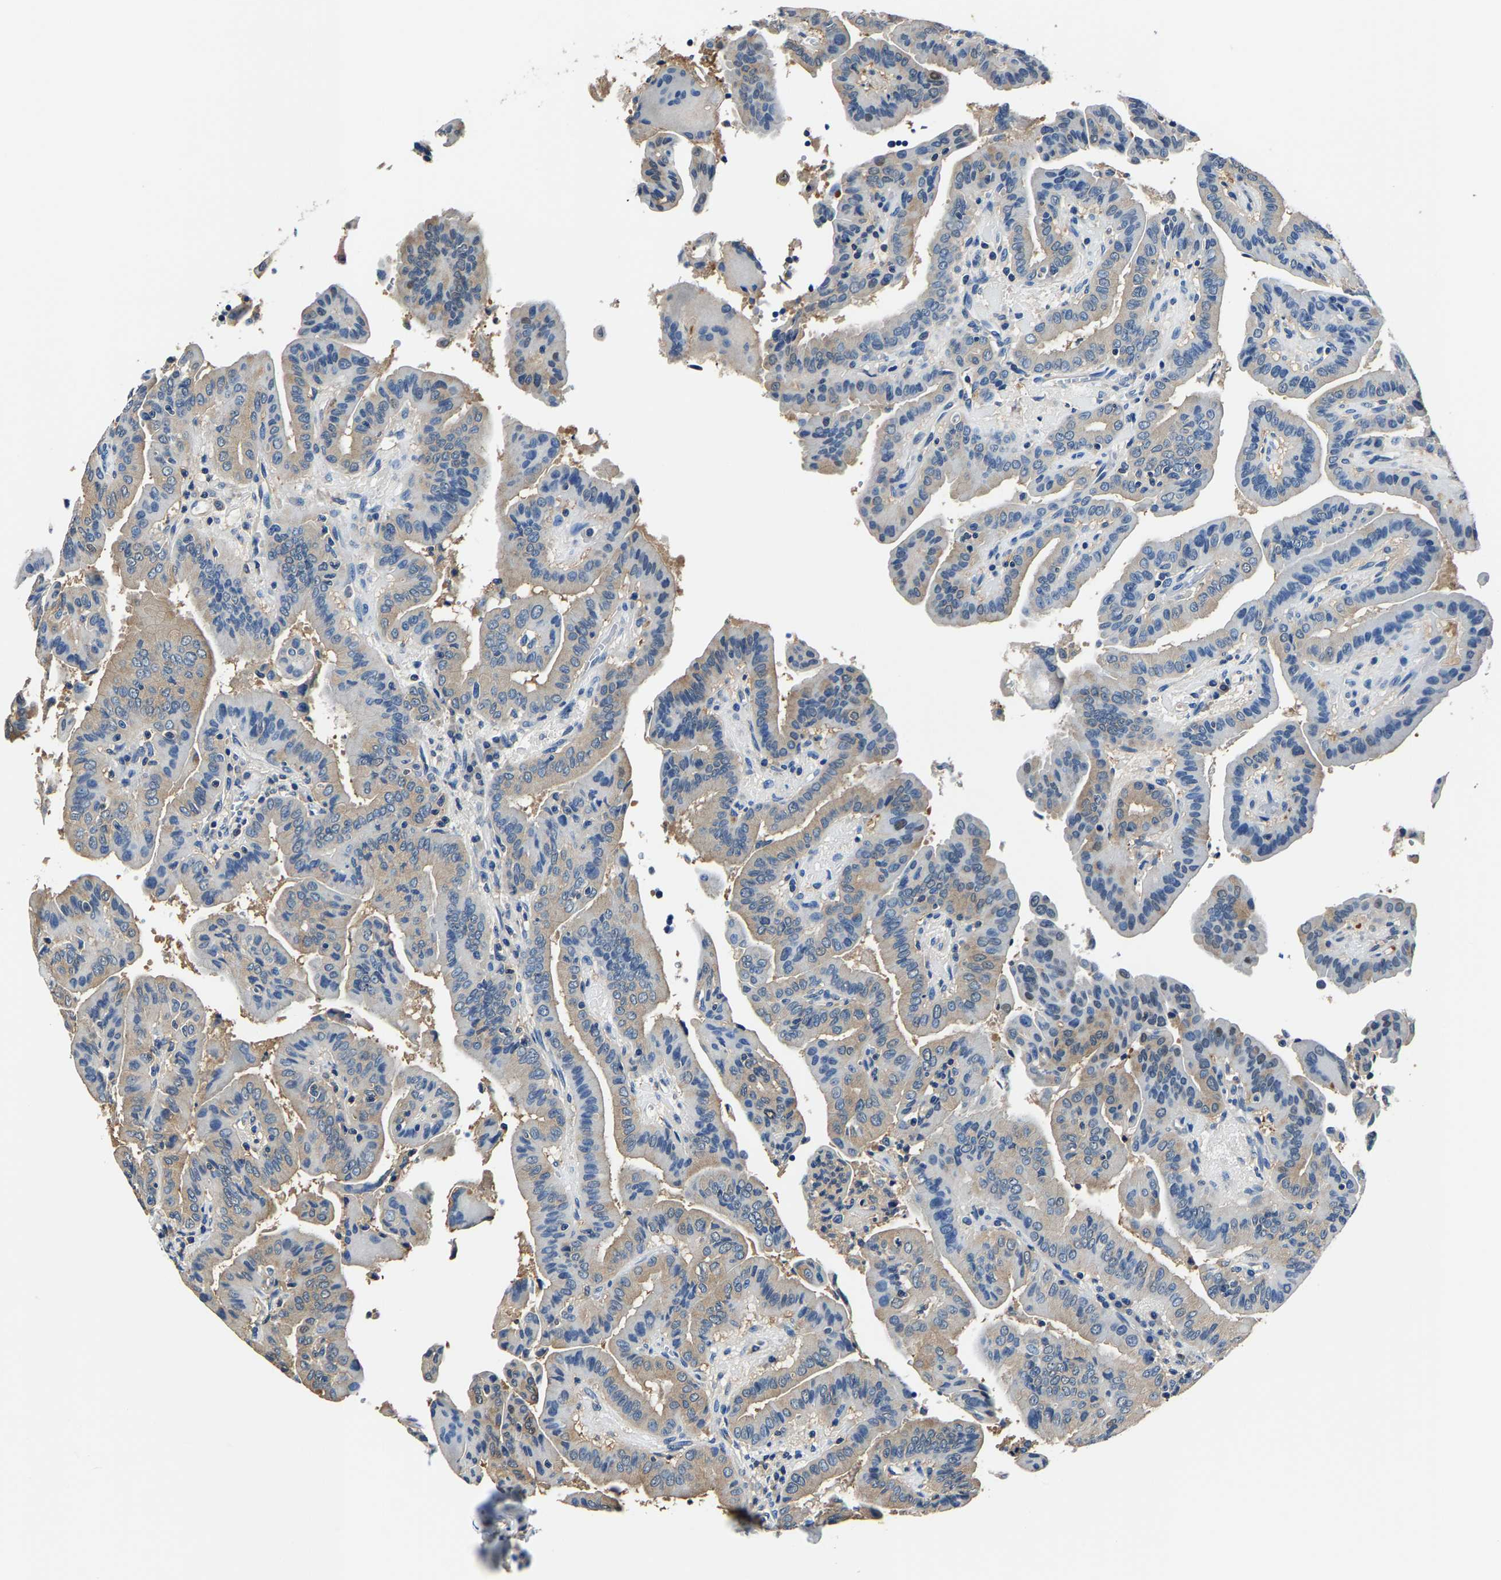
{"staining": {"intensity": "weak", "quantity": "25%-75%", "location": "cytoplasmic/membranous"}, "tissue": "thyroid cancer", "cell_type": "Tumor cells", "image_type": "cancer", "snomed": [{"axis": "morphology", "description": "Papillary adenocarcinoma, NOS"}, {"axis": "topography", "description": "Thyroid gland"}], "caption": "A brown stain highlights weak cytoplasmic/membranous positivity of a protein in human thyroid papillary adenocarcinoma tumor cells.", "gene": "ALDOB", "patient": {"sex": "male", "age": 33}}